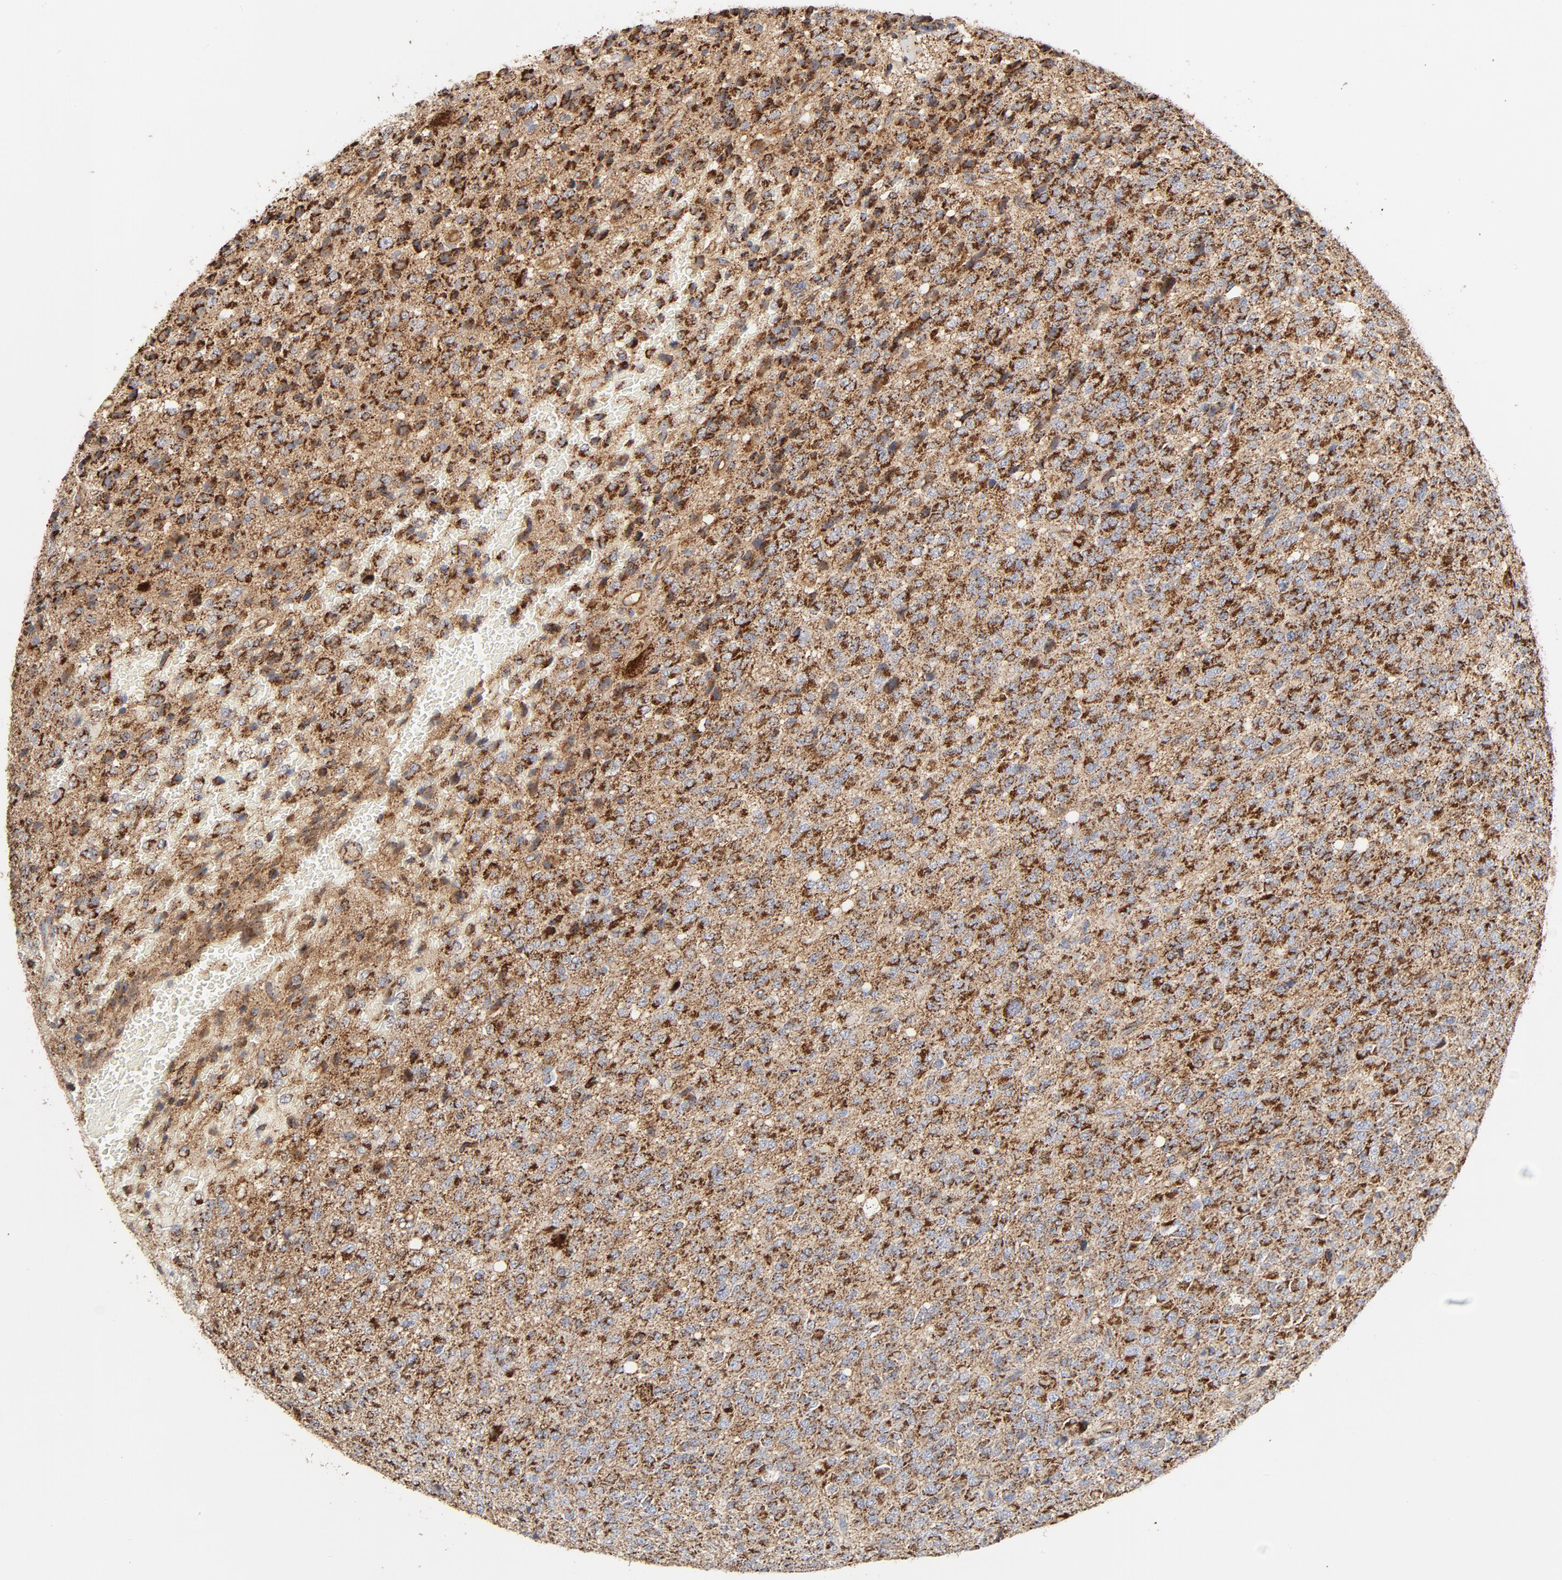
{"staining": {"intensity": "strong", "quantity": ">75%", "location": "cytoplasmic/membranous"}, "tissue": "glioma", "cell_type": "Tumor cells", "image_type": "cancer", "snomed": [{"axis": "morphology", "description": "Glioma, malignant, High grade"}, {"axis": "topography", "description": "pancreas cauda"}], "caption": "This photomicrograph demonstrates high-grade glioma (malignant) stained with immunohistochemistry to label a protein in brown. The cytoplasmic/membranous of tumor cells show strong positivity for the protein. Nuclei are counter-stained blue.", "gene": "PCNX4", "patient": {"sex": "male", "age": 60}}